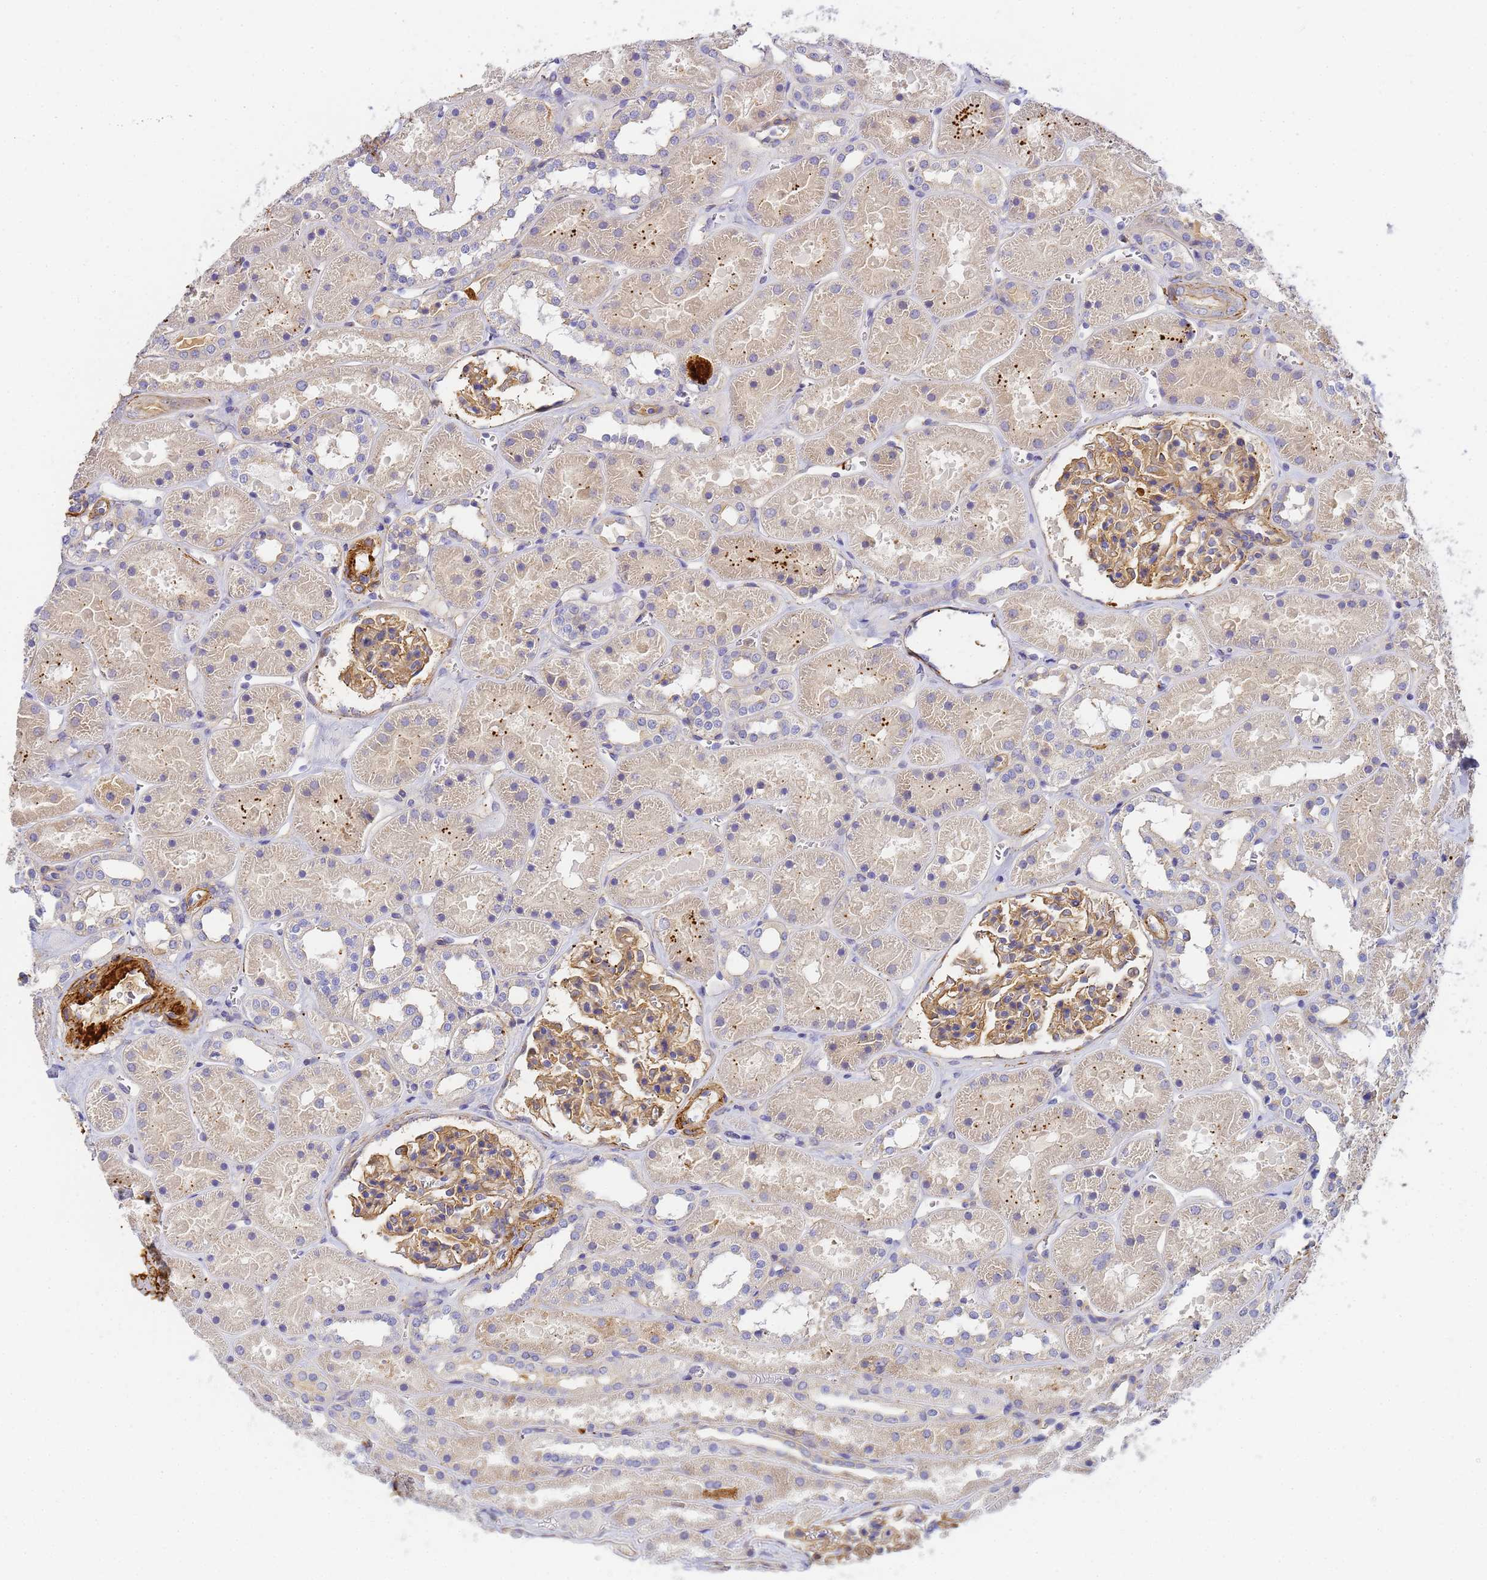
{"staining": {"intensity": "weak", "quantity": ">75%", "location": "cytoplasmic/membranous"}, "tissue": "kidney", "cell_type": "Cells in glomeruli", "image_type": "normal", "snomed": [{"axis": "morphology", "description": "Normal tissue, NOS"}, {"axis": "topography", "description": "Kidney"}], "caption": "Kidney stained for a protein (brown) displays weak cytoplasmic/membranous positive positivity in approximately >75% of cells in glomeruli.", "gene": "MYL10", "patient": {"sex": "female", "age": 41}}